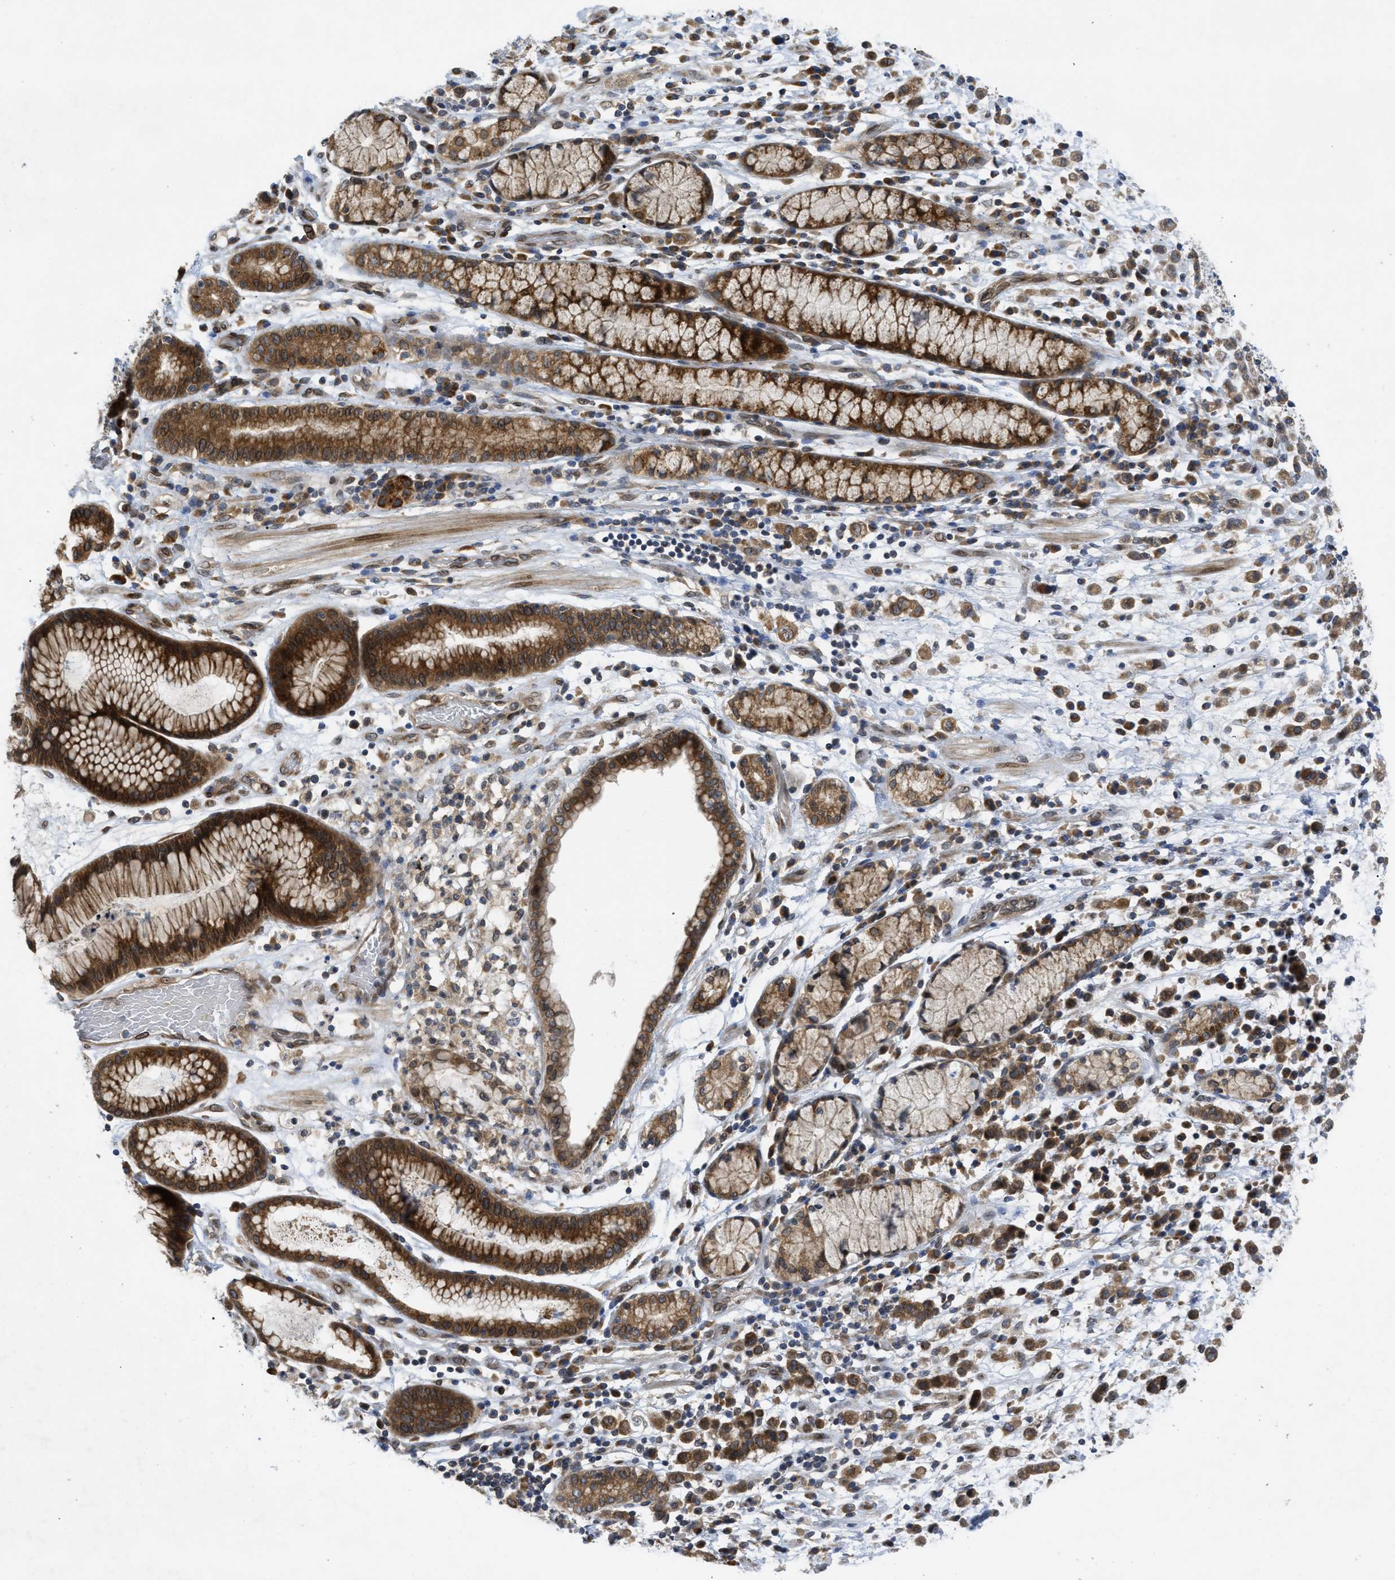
{"staining": {"intensity": "strong", "quantity": ">75%", "location": "cytoplasmic/membranous"}, "tissue": "stomach cancer", "cell_type": "Tumor cells", "image_type": "cancer", "snomed": [{"axis": "morphology", "description": "Adenocarcinoma, NOS"}, {"axis": "topography", "description": "Stomach, lower"}], "caption": "Protein expression analysis of human stomach cancer reveals strong cytoplasmic/membranous staining in about >75% of tumor cells.", "gene": "EIF2AK3", "patient": {"sex": "male", "age": 88}}